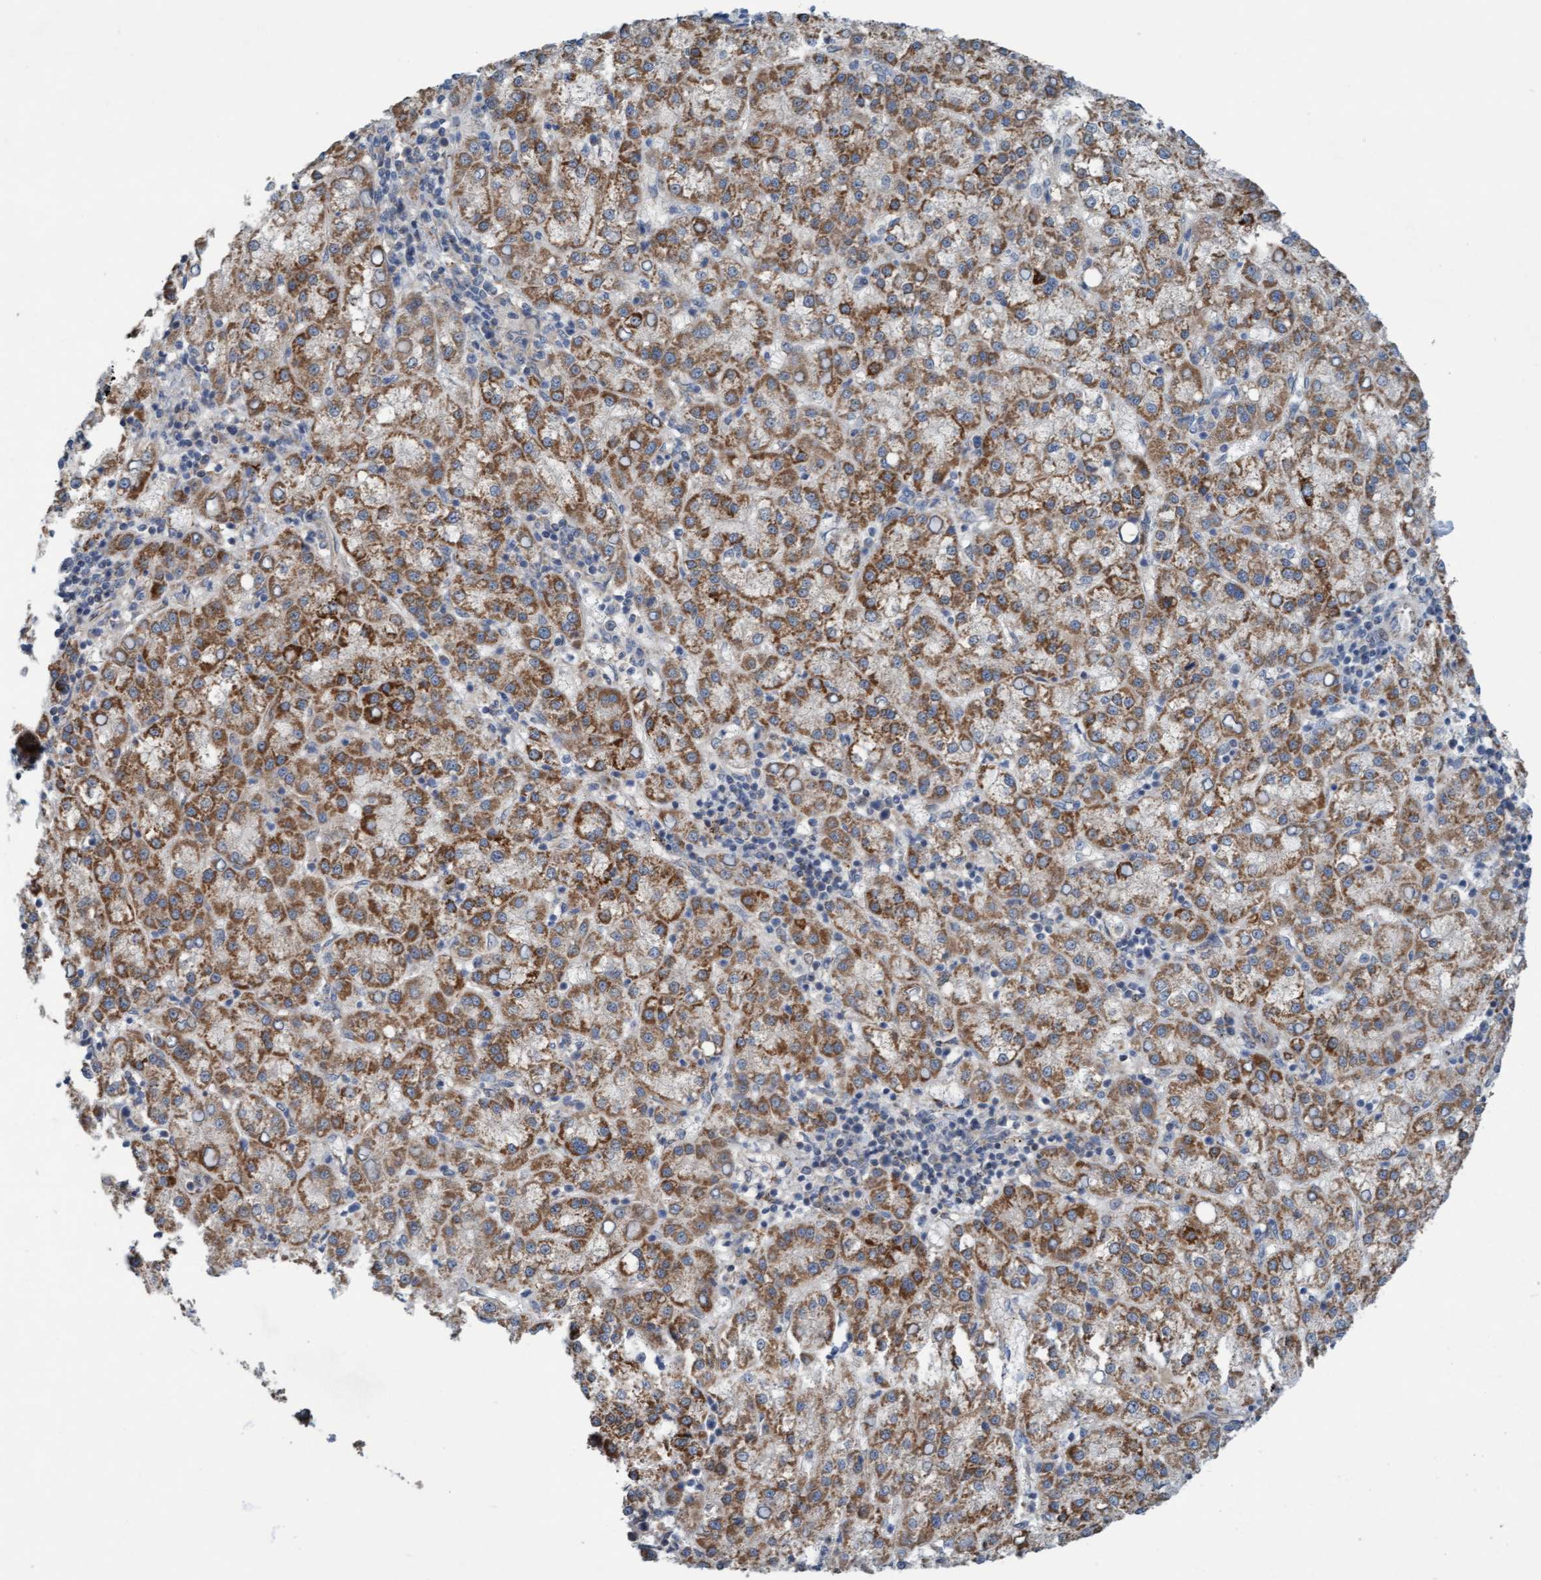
{"staining": {"intensity": "moderate", "quantity": ">75%", "location": "cytoplasmic/membranous"}, "tissue": "liver cancer", "cell_type": "Tumor cells", "image_type": "cancer", "snomed": [{"axis": "morphology", "description": "Carcinoma, Hepatocellular, NOS"}, {"axis": "topography", "description": "Liver"}], "caption": "Liver cancer (hepatocellular carcinoma) tissue demonstrates moderate cytoplasmic/membranous positivity in approximately >75% of tumor cells, visualized by immunohistochemistry.", "gene": "ZNF566", "patient": {"sex": "female", "age": 58}}